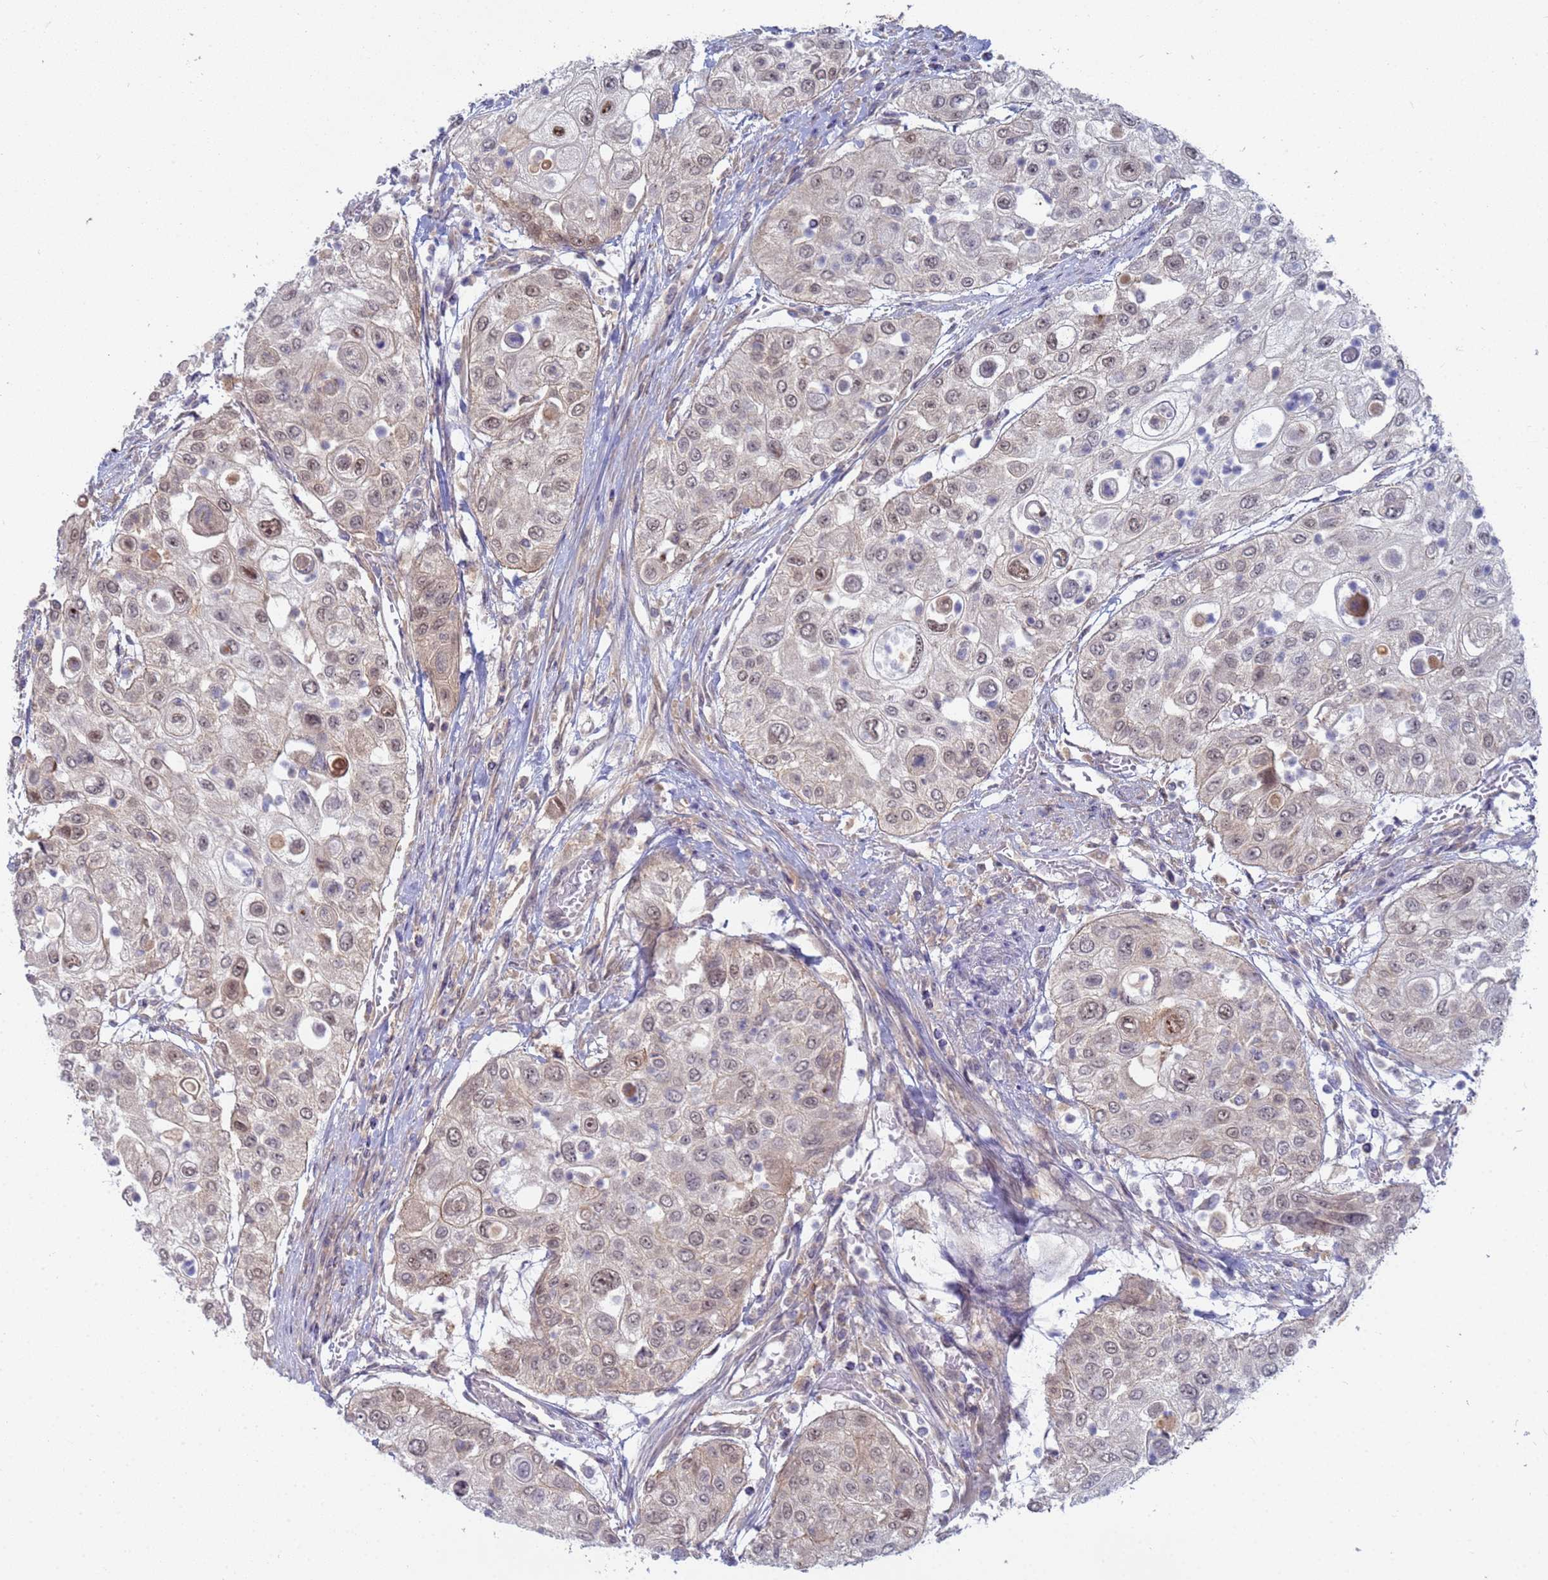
{"staining": {"intensity": "weak", "quantity": "25%-75%", "location": "cytoplasmic/membranous,nuclear"}, "tissue": "urothelial cancer", "cell_type": "Tumor cells", "image_type": "cancer", "snomed": [{"axis": "morphology", "description": "Urothelial carcinoma, High grade"}, {"axis": "topography", "description": "Urinary bladder"}], "caption": "This is a micrograph of immunohistochemistry (IHC) staining of high-grade urothelial carcinoma, which shows weak positivity in the cytoplasmic/membranous and nuclear of tumor cells.", "gene": "SHARPIN", "patient": {"sex": "female", "age": 79}}